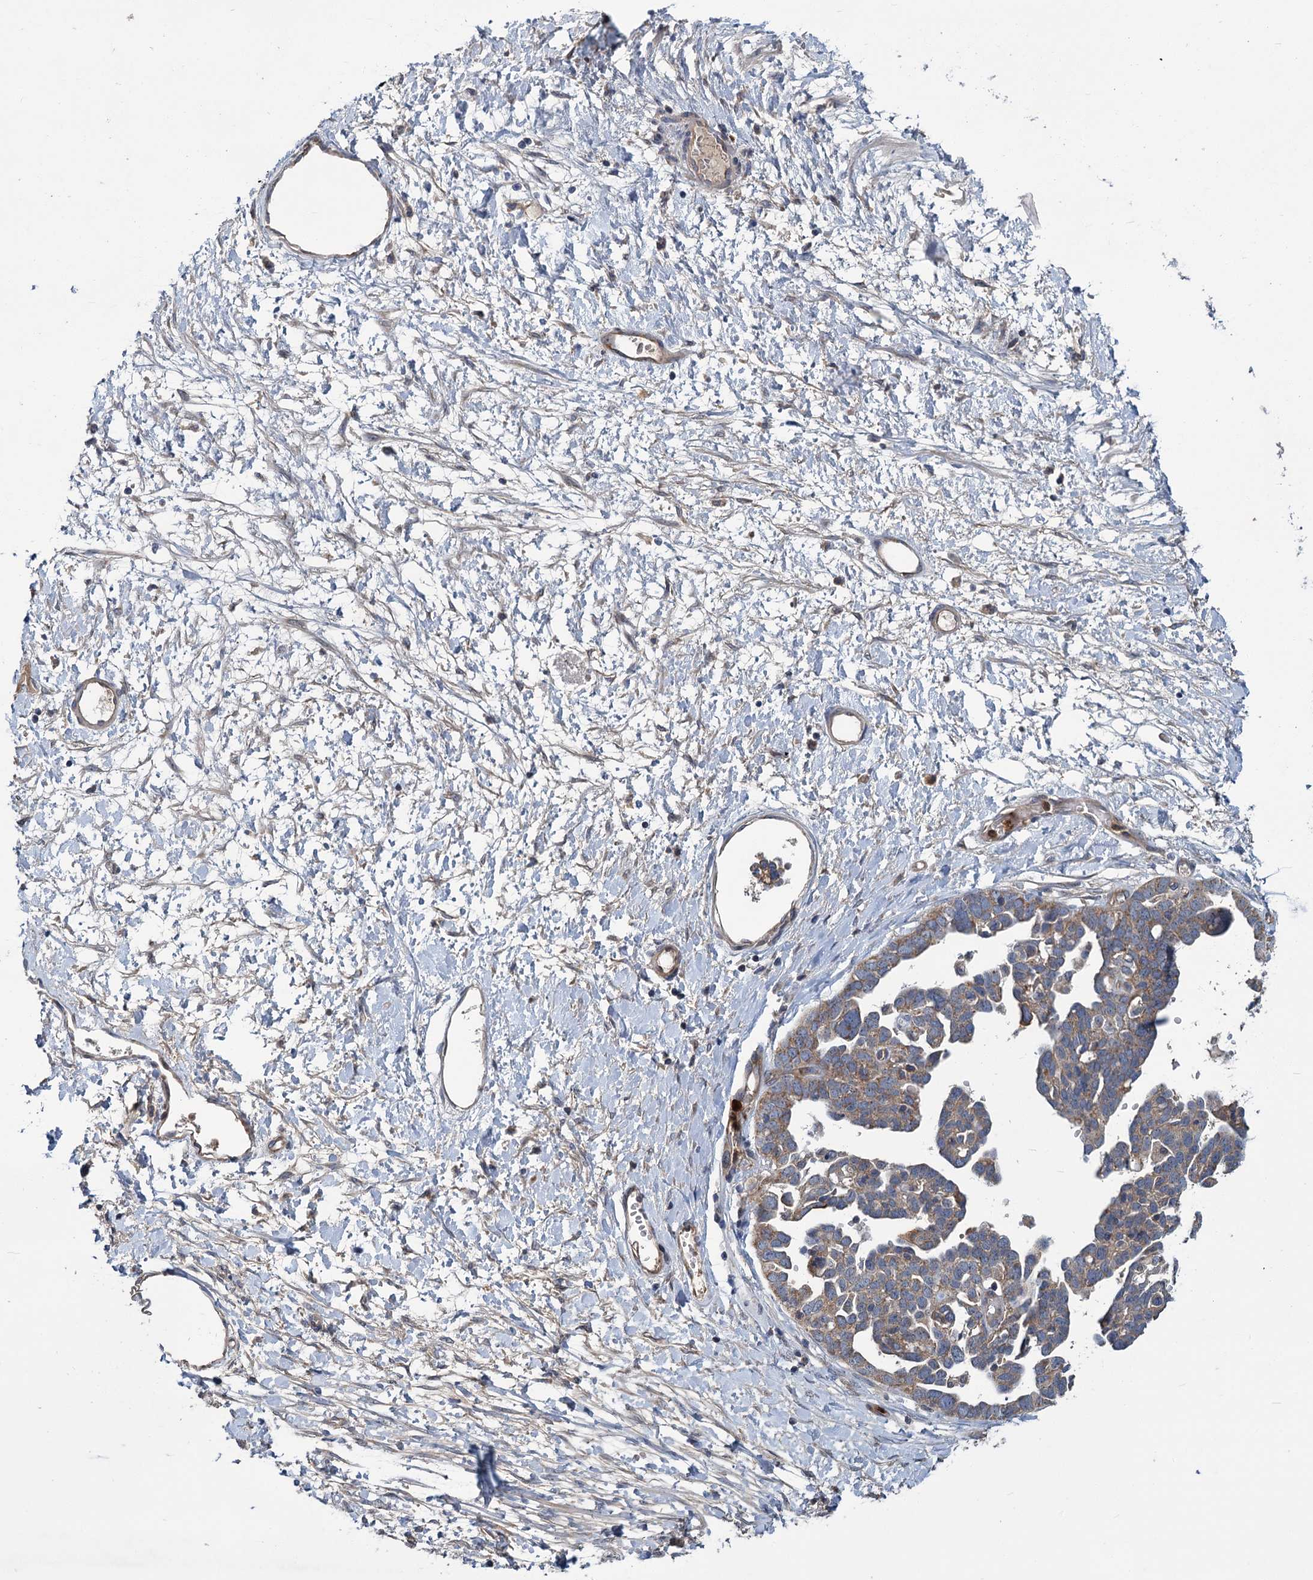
{"staining": {"intensity": "weak", "quantity": ">75%", "location": "cytoplasmic/membranous"}, "tissue": "ovarian cancer", "cell_type": "Tumor cells", "image_type": "cancer", "snomed": [{"axis": "morphology", "description": "Cystadenocarcinoma, serous, NOS"}, {"axis": "topography", "description": "Ovary"}], "caption": "Ovarian cancer stained for a protein reveals weak cytoplasmic/membranous positivity in tumor cells. (brown staining indicates protein expression, while blue staining denotes nuclei).", "gene": "DYNC2H1", "patient": {"sex": "female", "age": 54}}